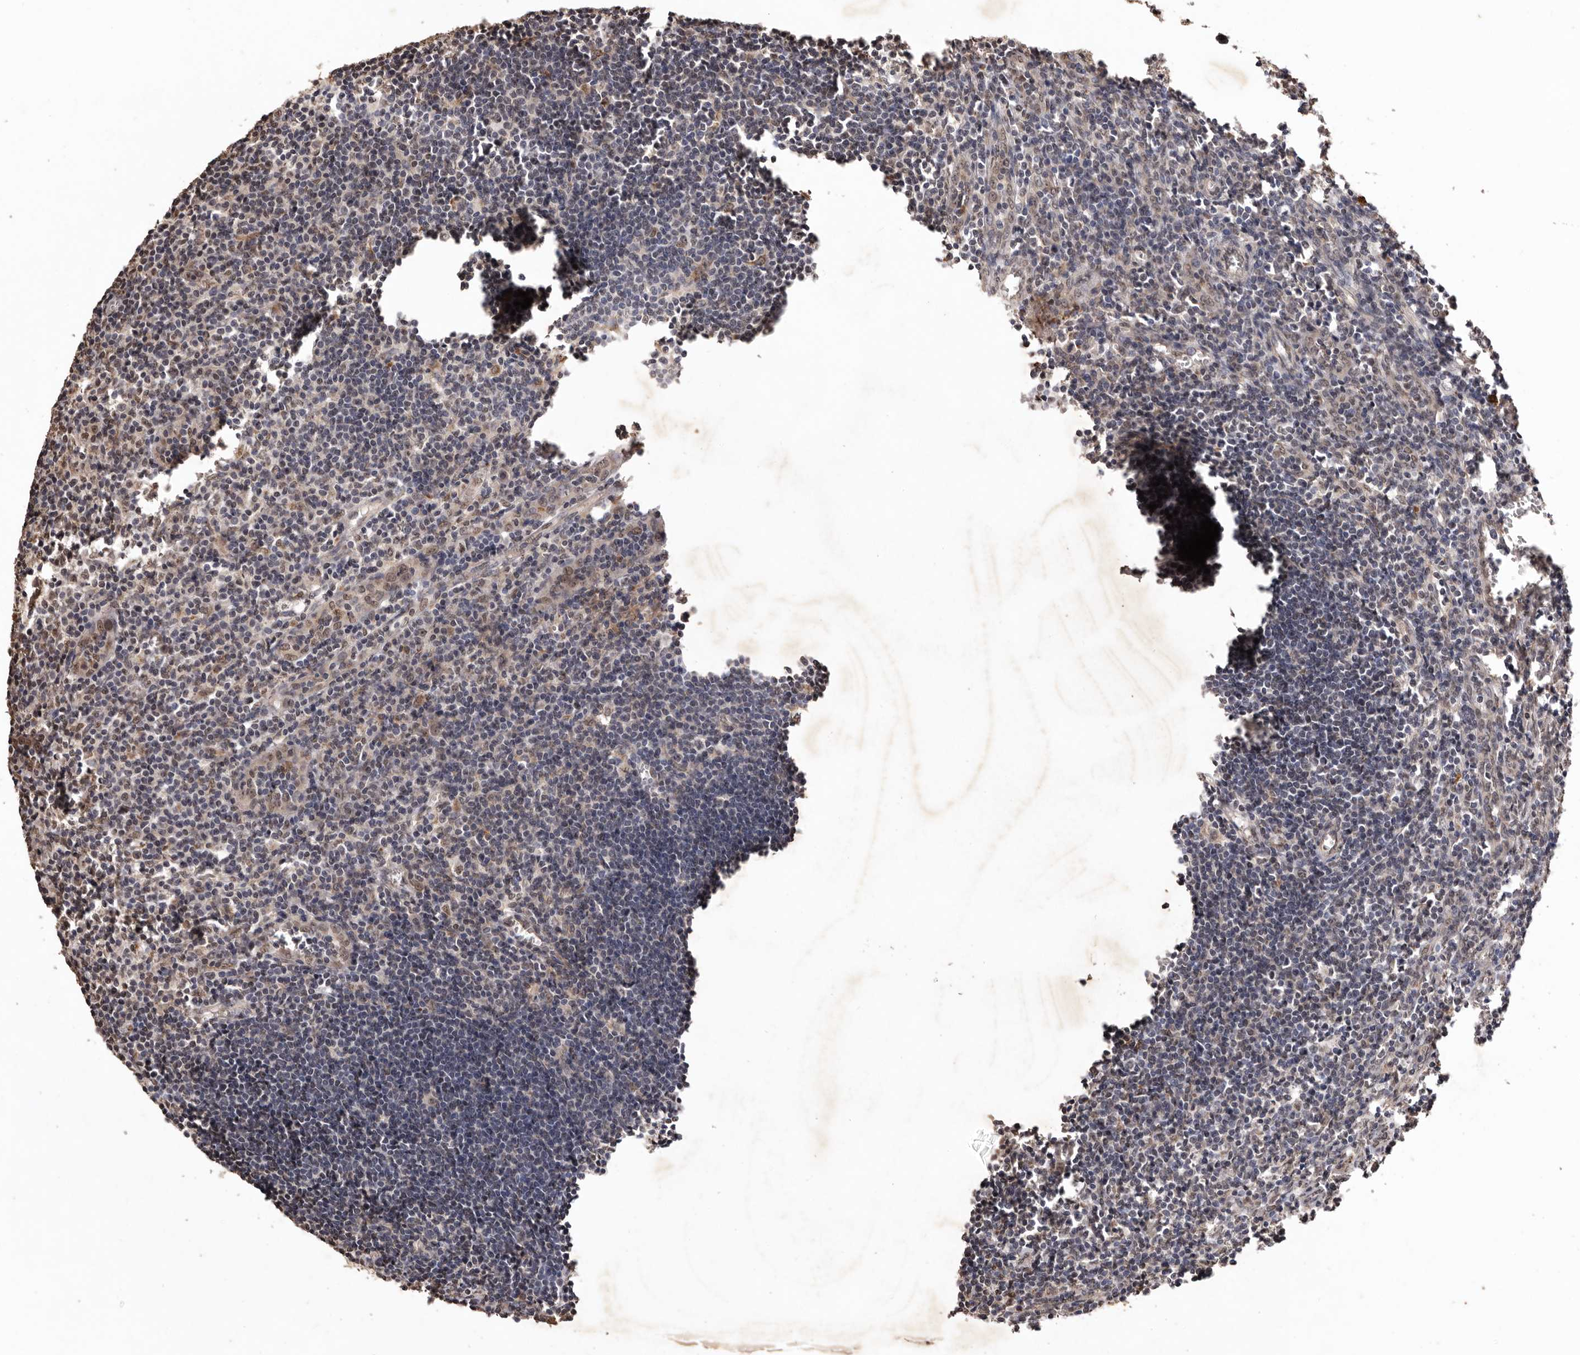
{"staining": {"intensity": "moderate", "quantity": "25%-75%", "location": "cytoplasmic/membranous,nuclear"}, "tissue": "lymph node", "cell_type": "Non-germinal center cells", "image_type": "normal", "snomed": [{"axis": "morphology", "description": "Normal tissue, NOS"}, {"axis": "morphology", "description": "Malignant melanoma, Metastatic site"}, {"axis": "topography", "description": "Lymph node"}], "caption": "Human lymph node stained with a brown dye displays moderate cytoplasmic/membranous,nuclear positive staining in approximately 25%-75% of non-germinal center cells.", "gene": "NOTCH1", "patient": {"sex": "male", "age": 41}}